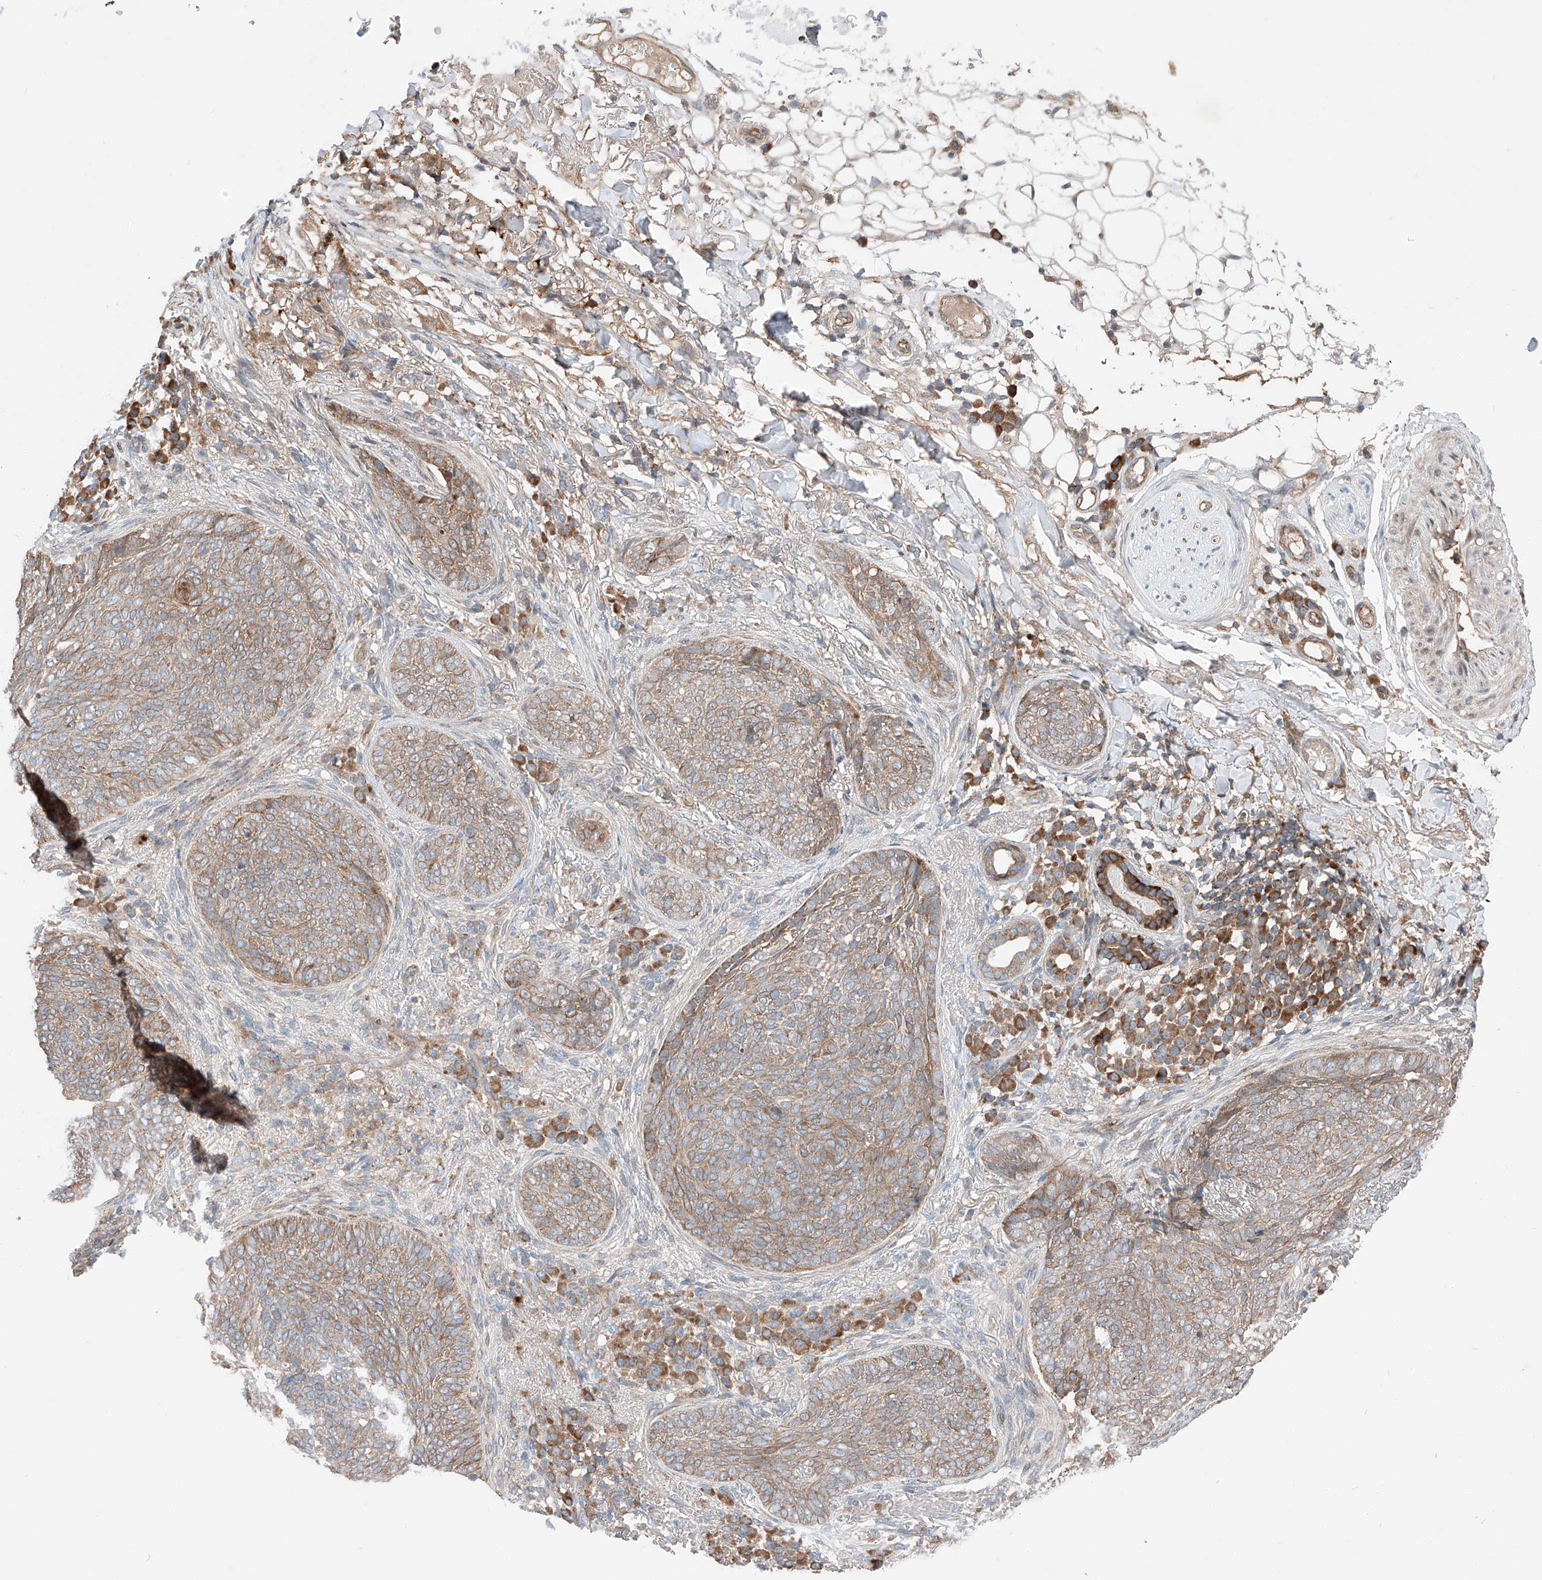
{"staining": {"intensity": "moderate", "quantity": ">75%", "location": "cytoplasmic/membranous"}, "tissue": "skin cancer", "cell_type": "Tumor cells", "image_type": "cancer", "snomed": [{"axis": "morphology", "description": "Basal cell carcinoma"}, {"axis": "topography", "description": "Skin"}], "caption": "Basal cell carcinoma (skin) stained with immunohistochemistry (IHC) displays moderate cytoplasmic/membranous expression in about >75% of tumor cells. The staining is performed using DAB (3,3'-diaminobenzidine) brown chromogen to label protein expression. The nuclei are counter-stained blue using hematoxylin.", "gene": "RUSC1", "patient": {"sex": "male", "age": 85}}